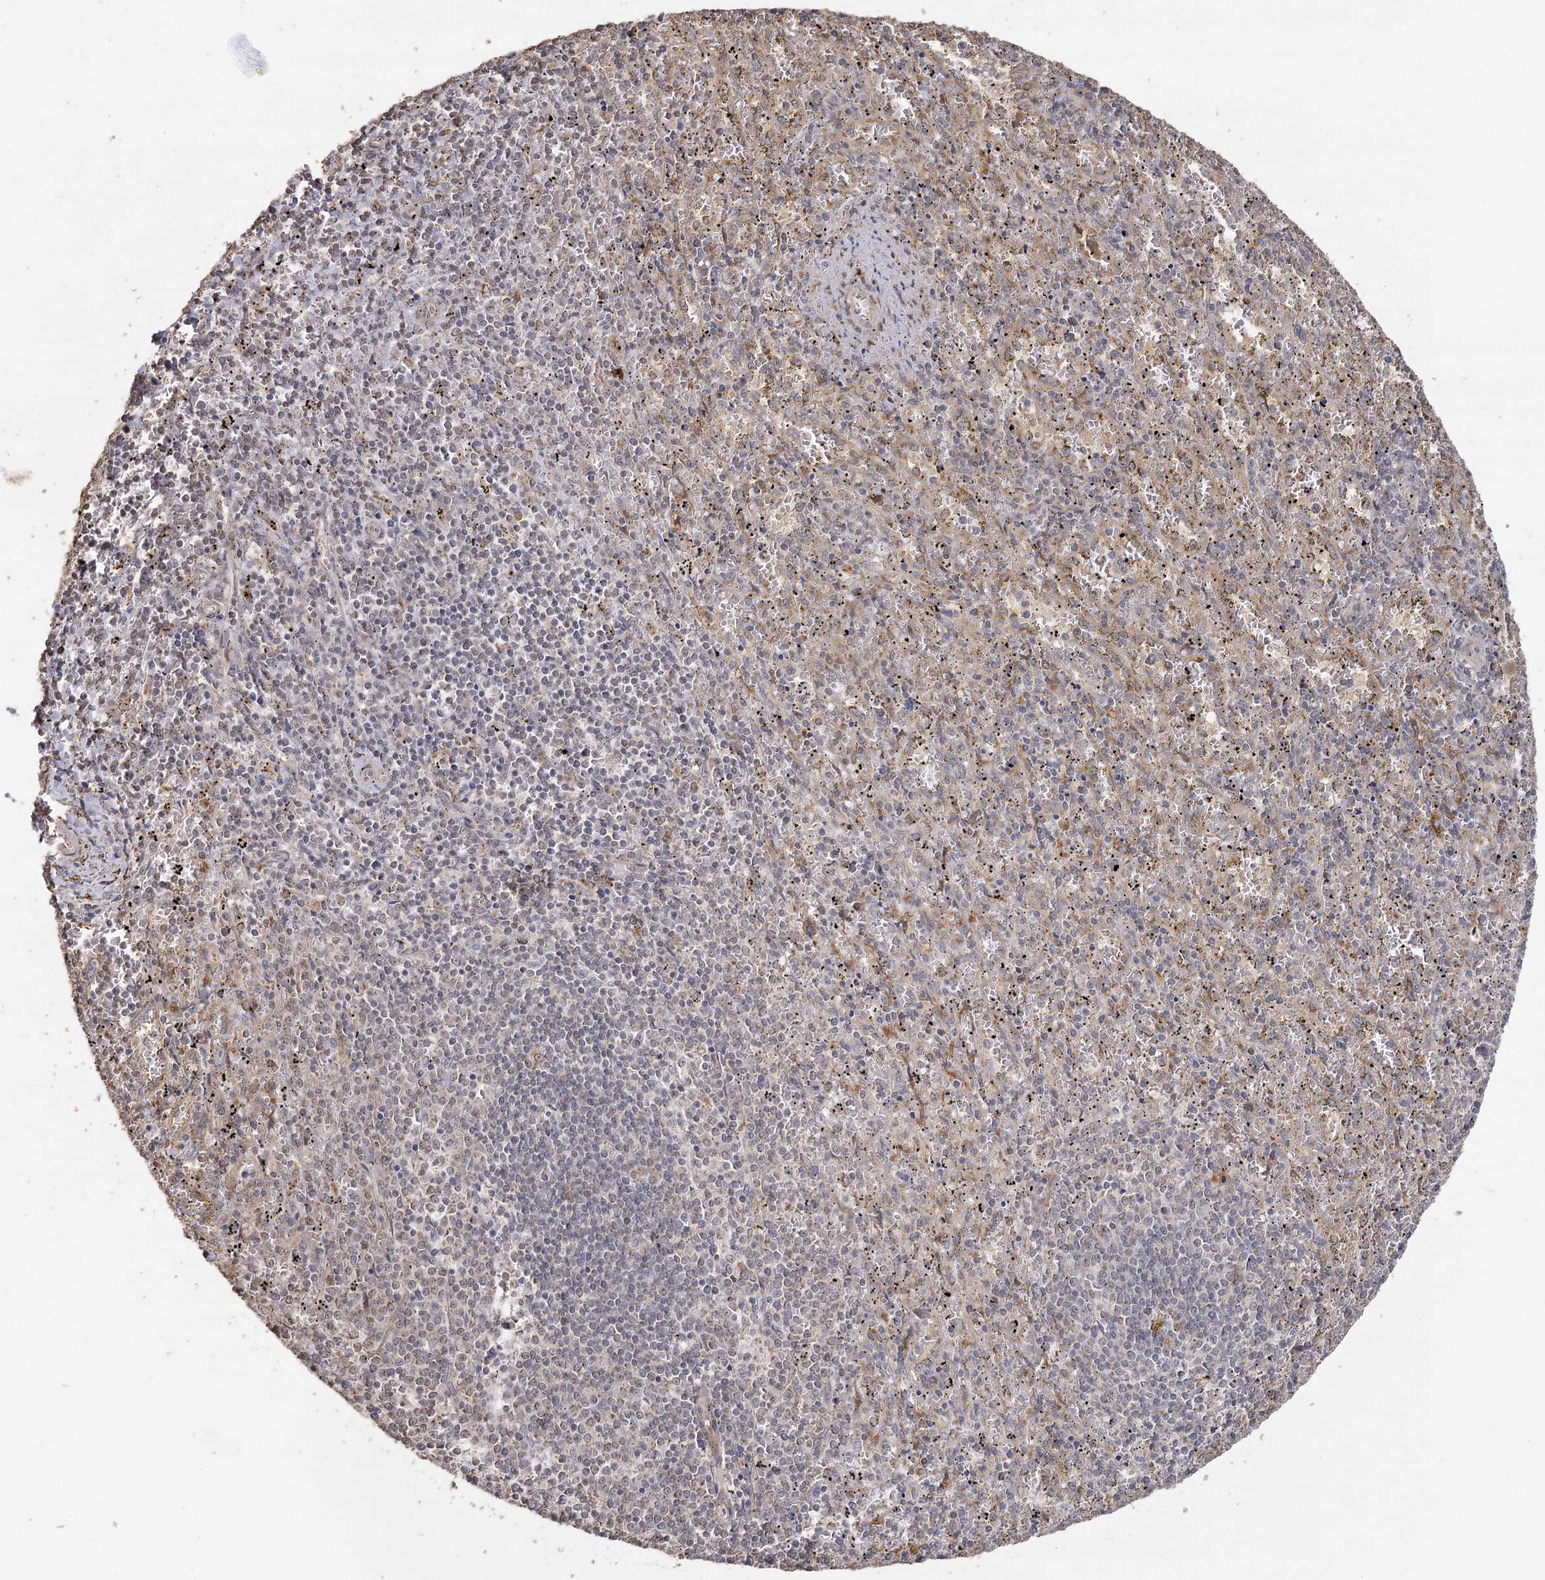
{"staining": {"intensity": "negative", "quantity": "none", "location": "none"}, "tissue": "spleen", "cell_type": "Cells in red pulp", "image_type": "normal", "snomed": [{"axis": "morphology", "description": "Normal tissue, NOS"}, {"axis": "topography", "description": "Spleen"}], "caption": "Micrograph shows no significant protein expression in cells in red pulp of unremarkable spleen.", "gene": "OBSL1", "patient": {"sex": "male", "age": 11}}